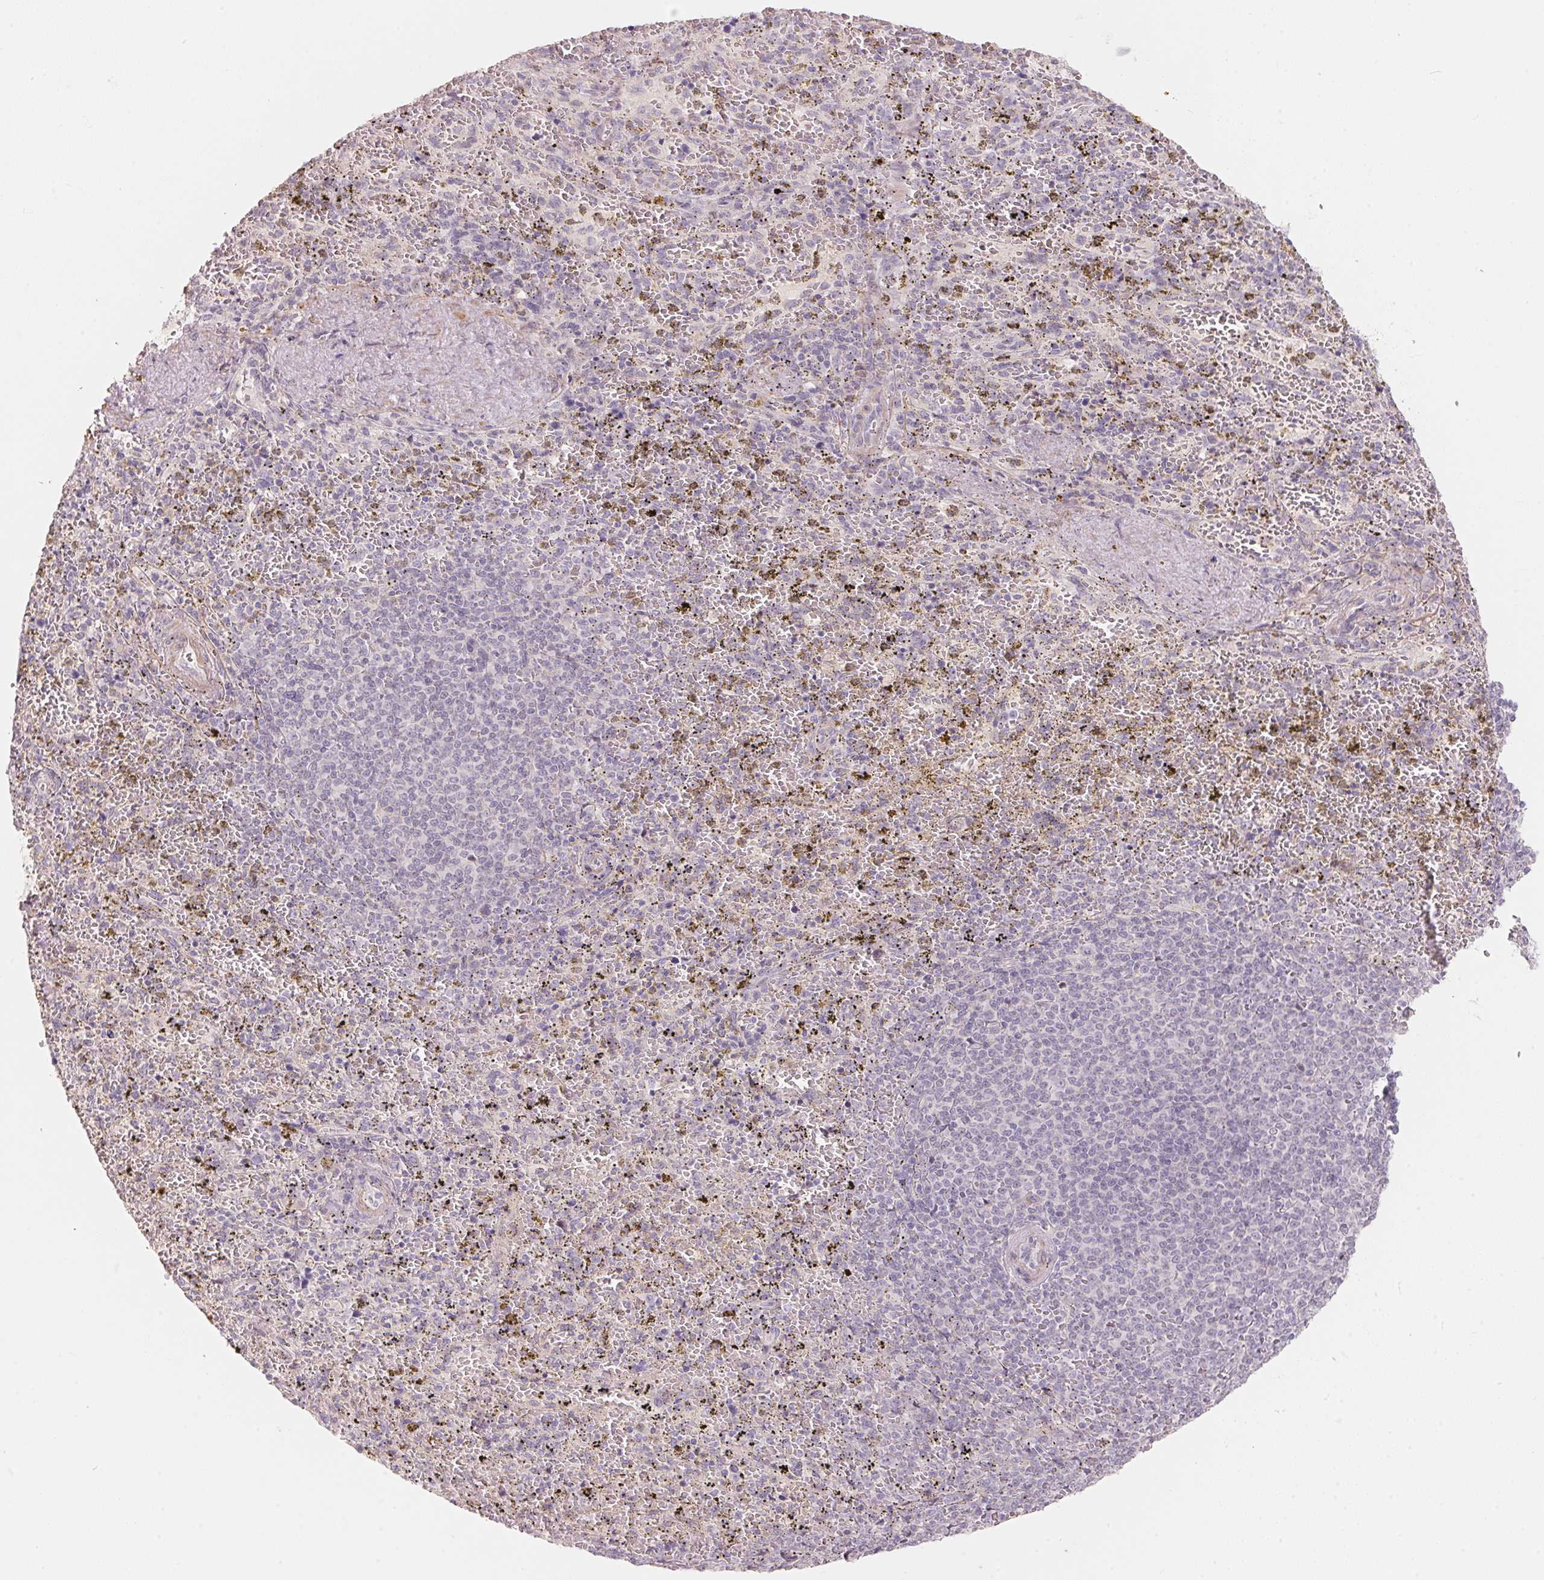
{"staining": {"intensity": "negative", "quantity": "none", "location": "none"}, "tissue": "spleen", "cell_type": "Cells in red pulp", "image_type": "normal", "snomed": [{"axis": "morphology", "description": "Normal tissue, NOS"}, {"axis": "topography", "description": "Spleen"}], "caption": "Cells in red pulp are negative for protein expression in unremarkable human spleen. (Stains: DAB (3,3'-diaminobenzidine) IHC with hematoxylin counter stain, Microscopy: brightfield microscopy at high magnification).", "gene": "TP53AIP1", "patient": {"sex": "female", "age": 50}}